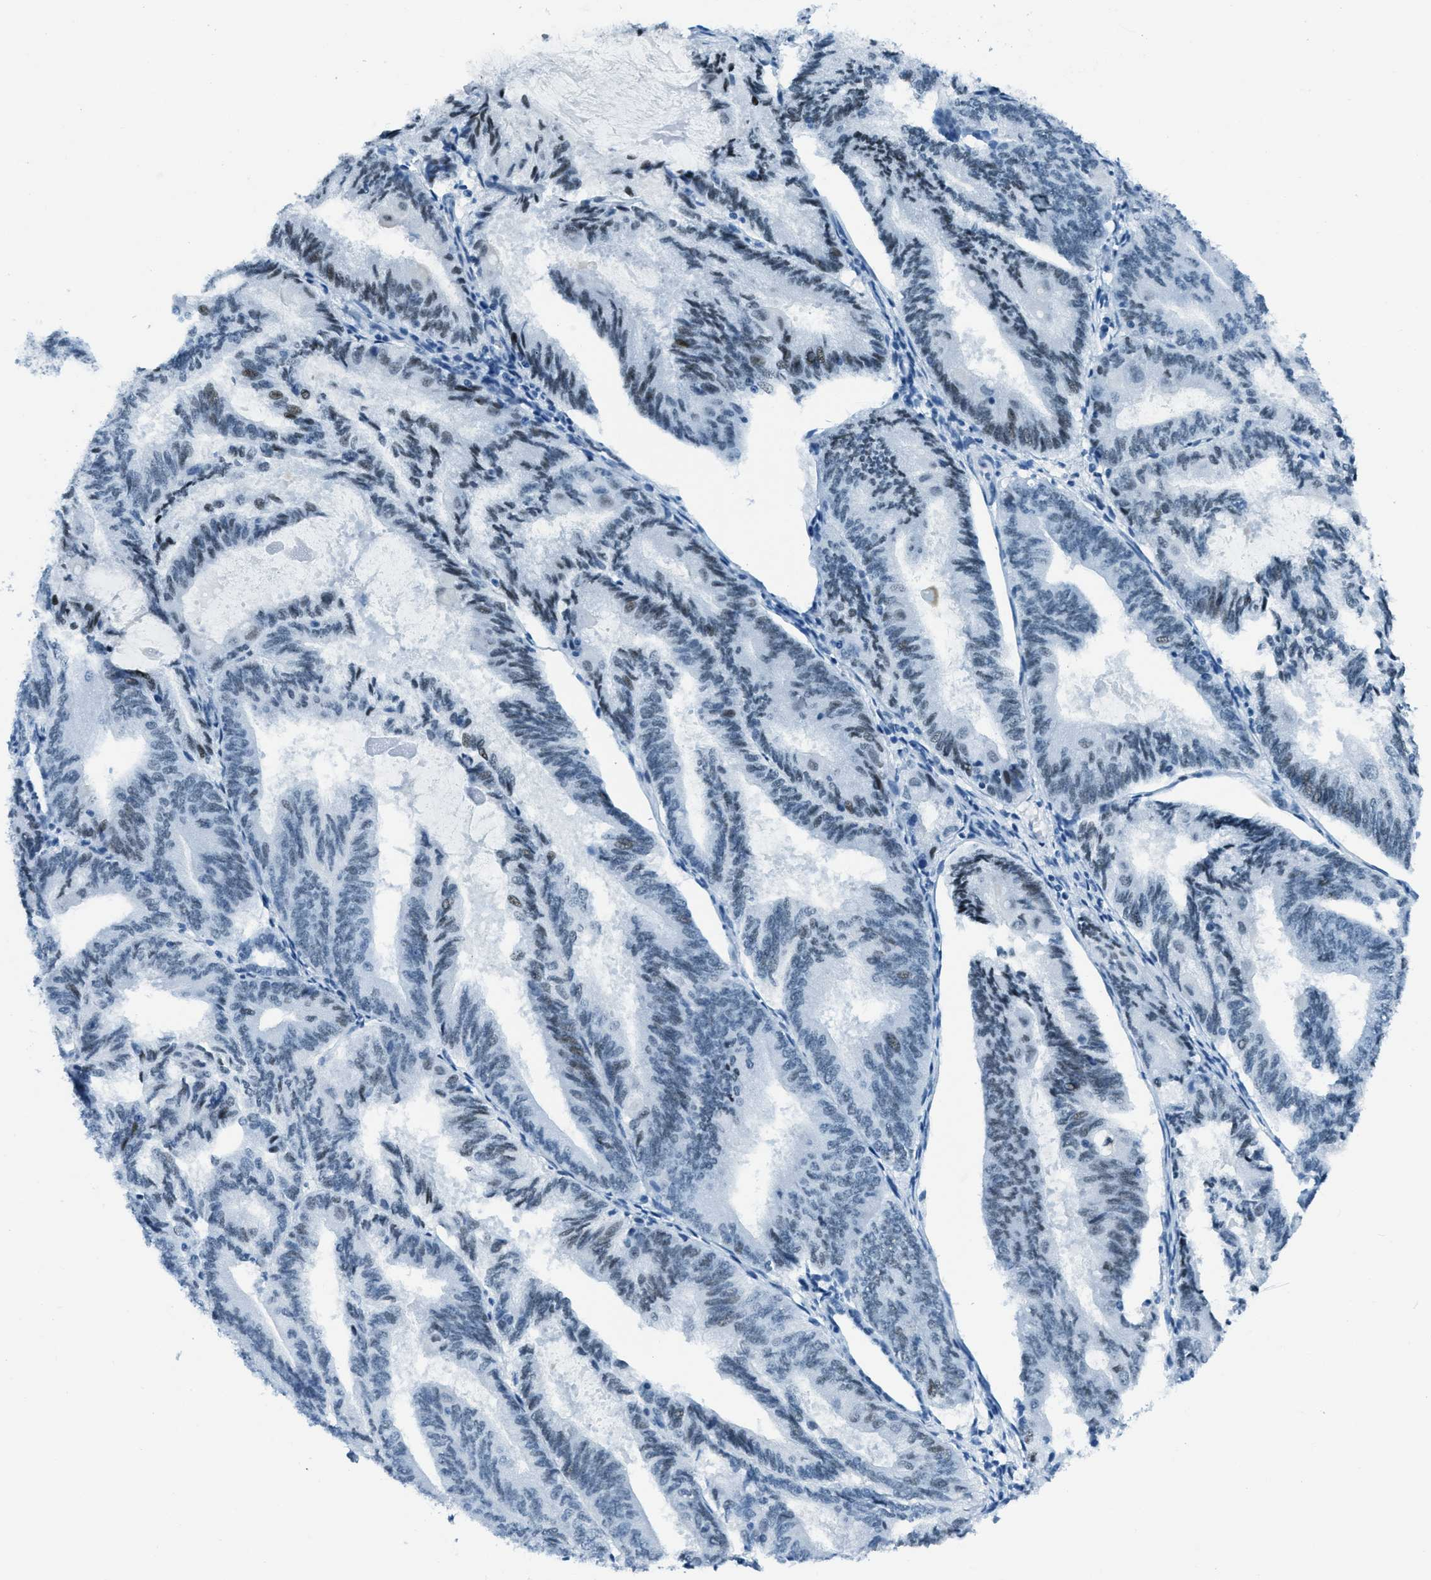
{"staining": {"intensity": "weak", "quantity": "25%-75%", "location": "nuclear"}, "tissue": "endometrial cancer", "cell_type": "Tumor cells", "image_type": "cancer", "snomed": [{"axis": "morphology", "description": "Adenocarcinoma, NOS"}, {"axis": "topography", "description": "Endometrium"}], "caption": "Weak nuclear positivity for a protein is present in approximately 25%-75% of tumor cells of endometrial cancer using immunohistochemistry (IHC).", "gene": "PLA2G2A", "patient": {"sex": "female", "age": 81}}